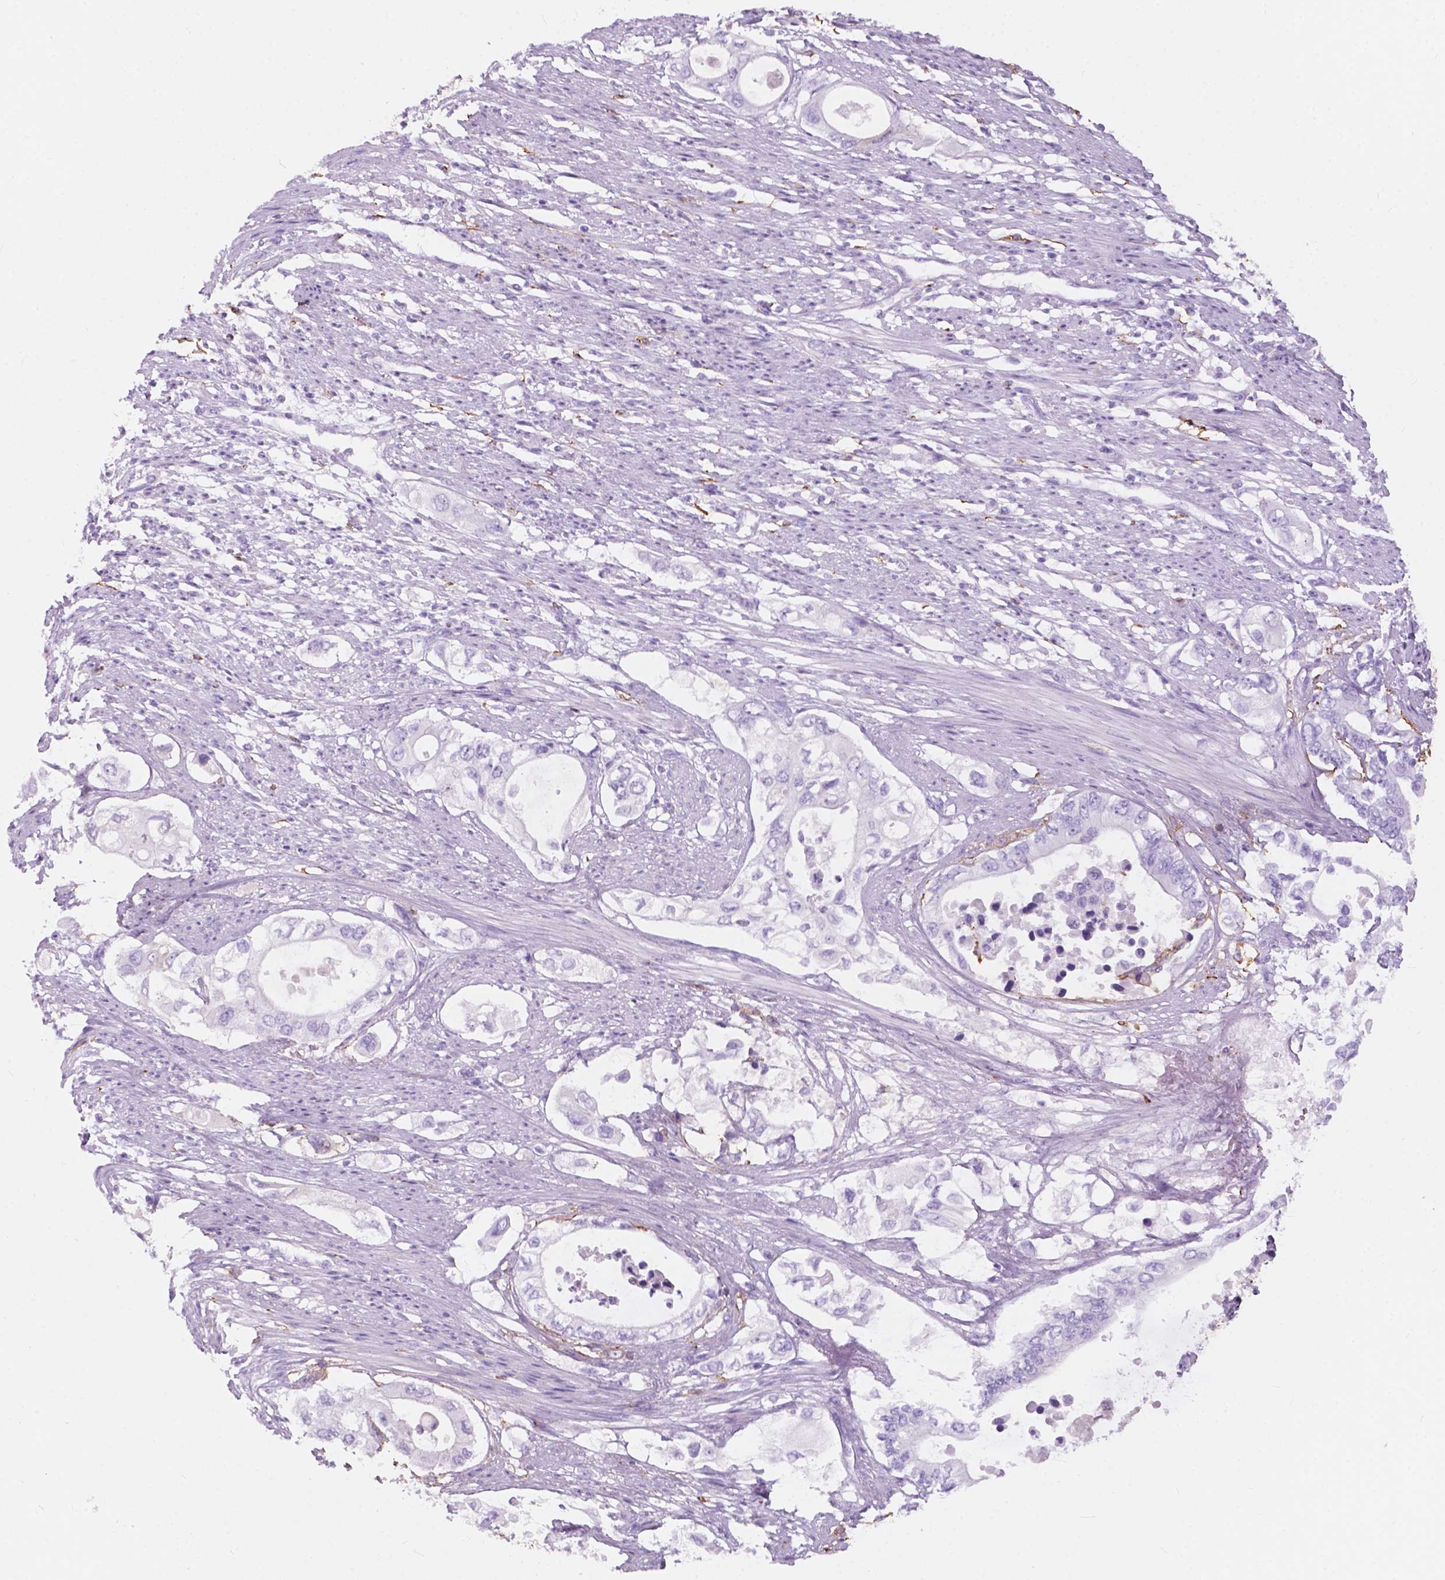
{"staining": {"intensity": "negative", "quantity": "none", "location": "none"}, "tissue": "pancreatic cancer", "cell_type": "Tumor cells", "image_type": "cancer", "snomed": [{"axis": "morphology", "description": "Adenocarcinoma, NOS"}, {"axis": "topography", "description": "Pancreas"}], "caption": "High magnification brightfield microscopy of pancreatic cancer (adenocarcinoma) stained with DAB (brown) and counterstained with hematoxylin (blue): tumor cells show no significant staining.", "gene": "FXYD2", "patient": {"sex": "female", "age": 63}}